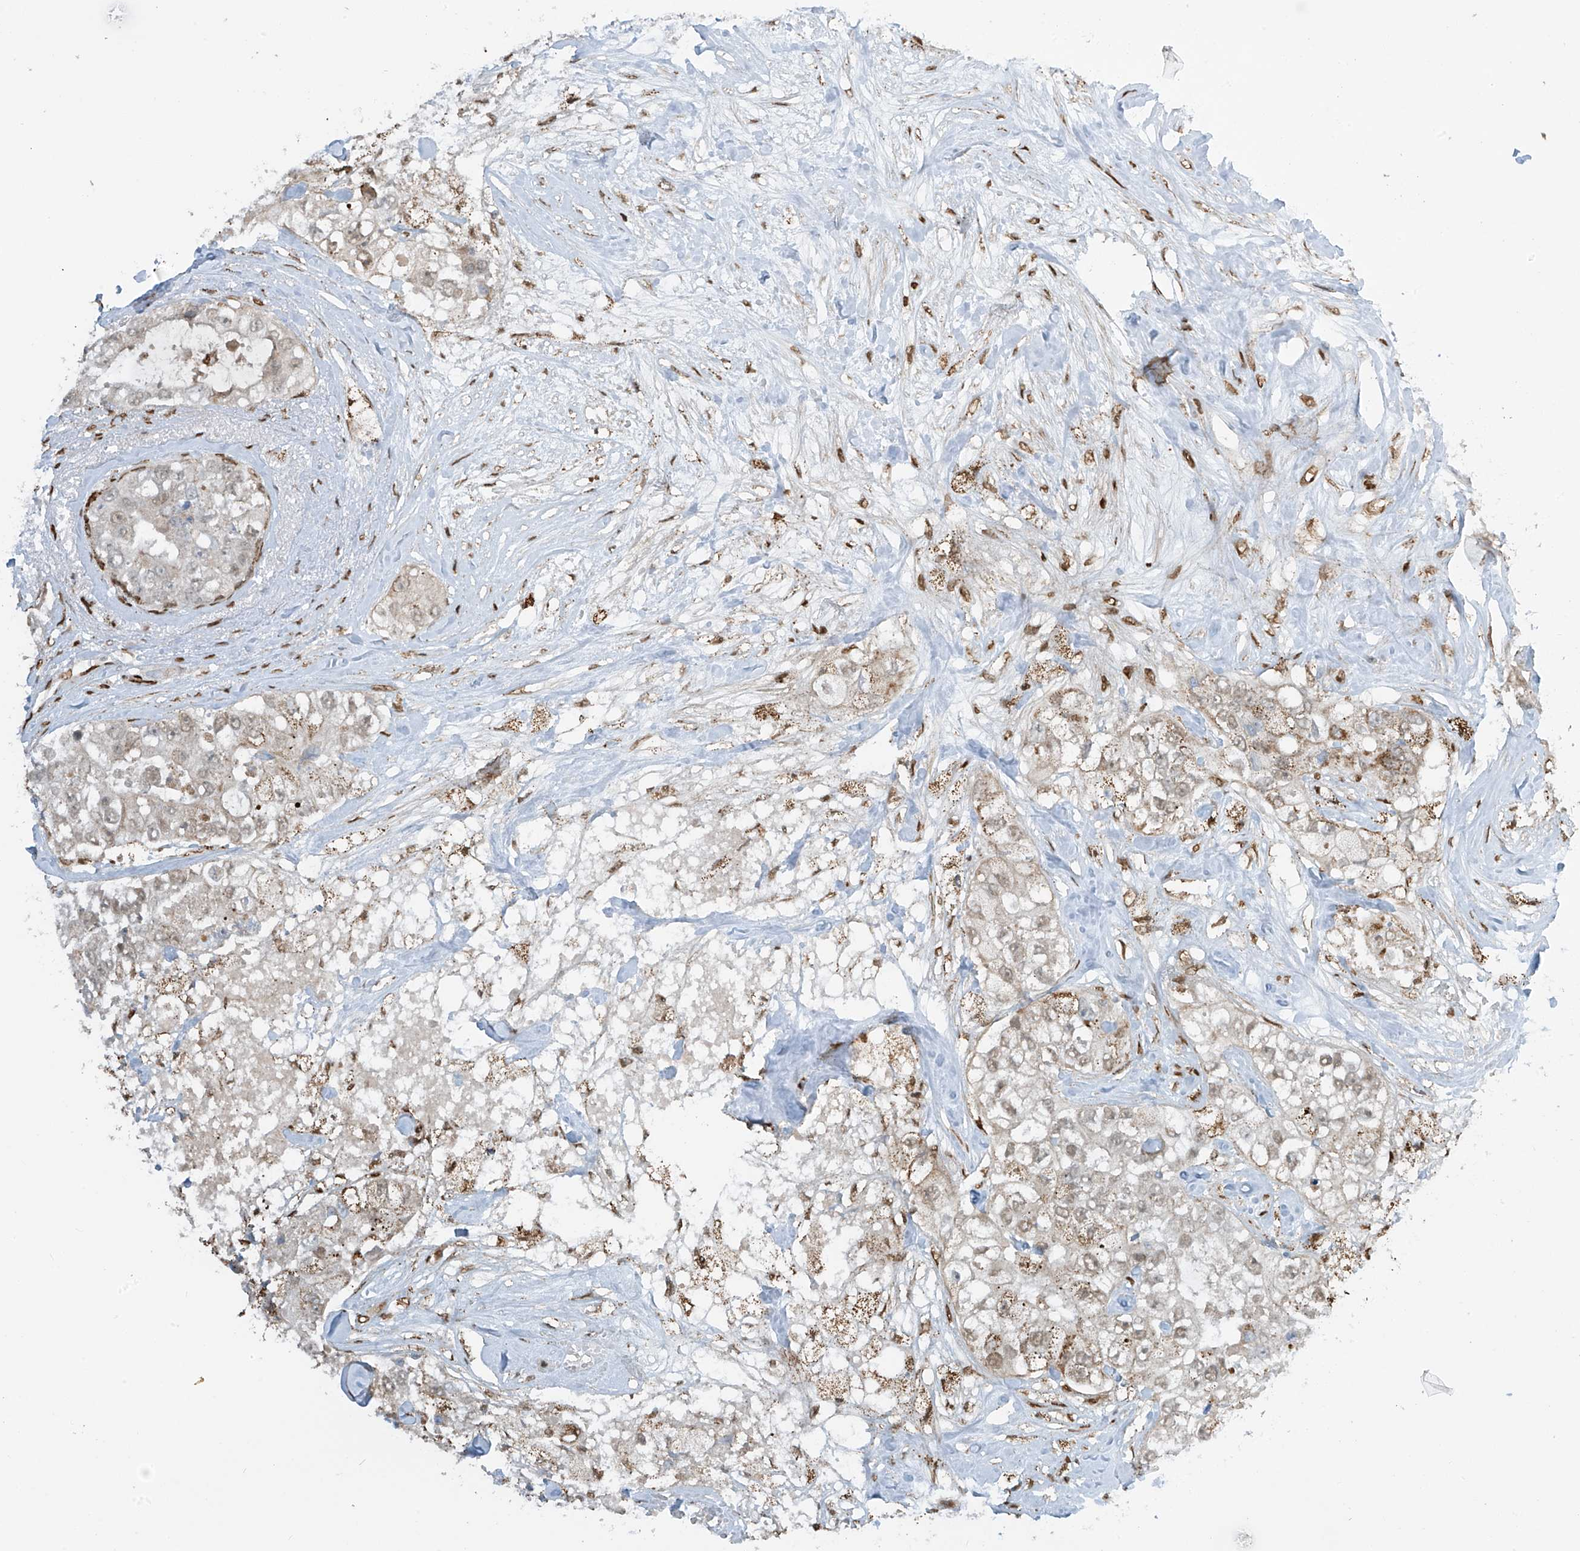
{"staining": {"intensity": "weak", "quantity": "25%-75%", "location": "cytoplasmic/membranous,nuclear"}, "tissue": "breast cancer", "cell_type": "Tumor cells", "image_type": "cancer", "snomed": [{"axis": "morphology", "description": "Duct carcinoma"}, {"axis": "topography", "description": "Breast"}], "caption": "The image reveals immunohistochemical staining of breast invasive ductal carcinoma. There is weak cytoplasmic/membranous and nuclear expression is present in approximately 25%-75% of tumor cells.", "gene": "PM20D2", "patient": {"sex": "female", "age": 62}}